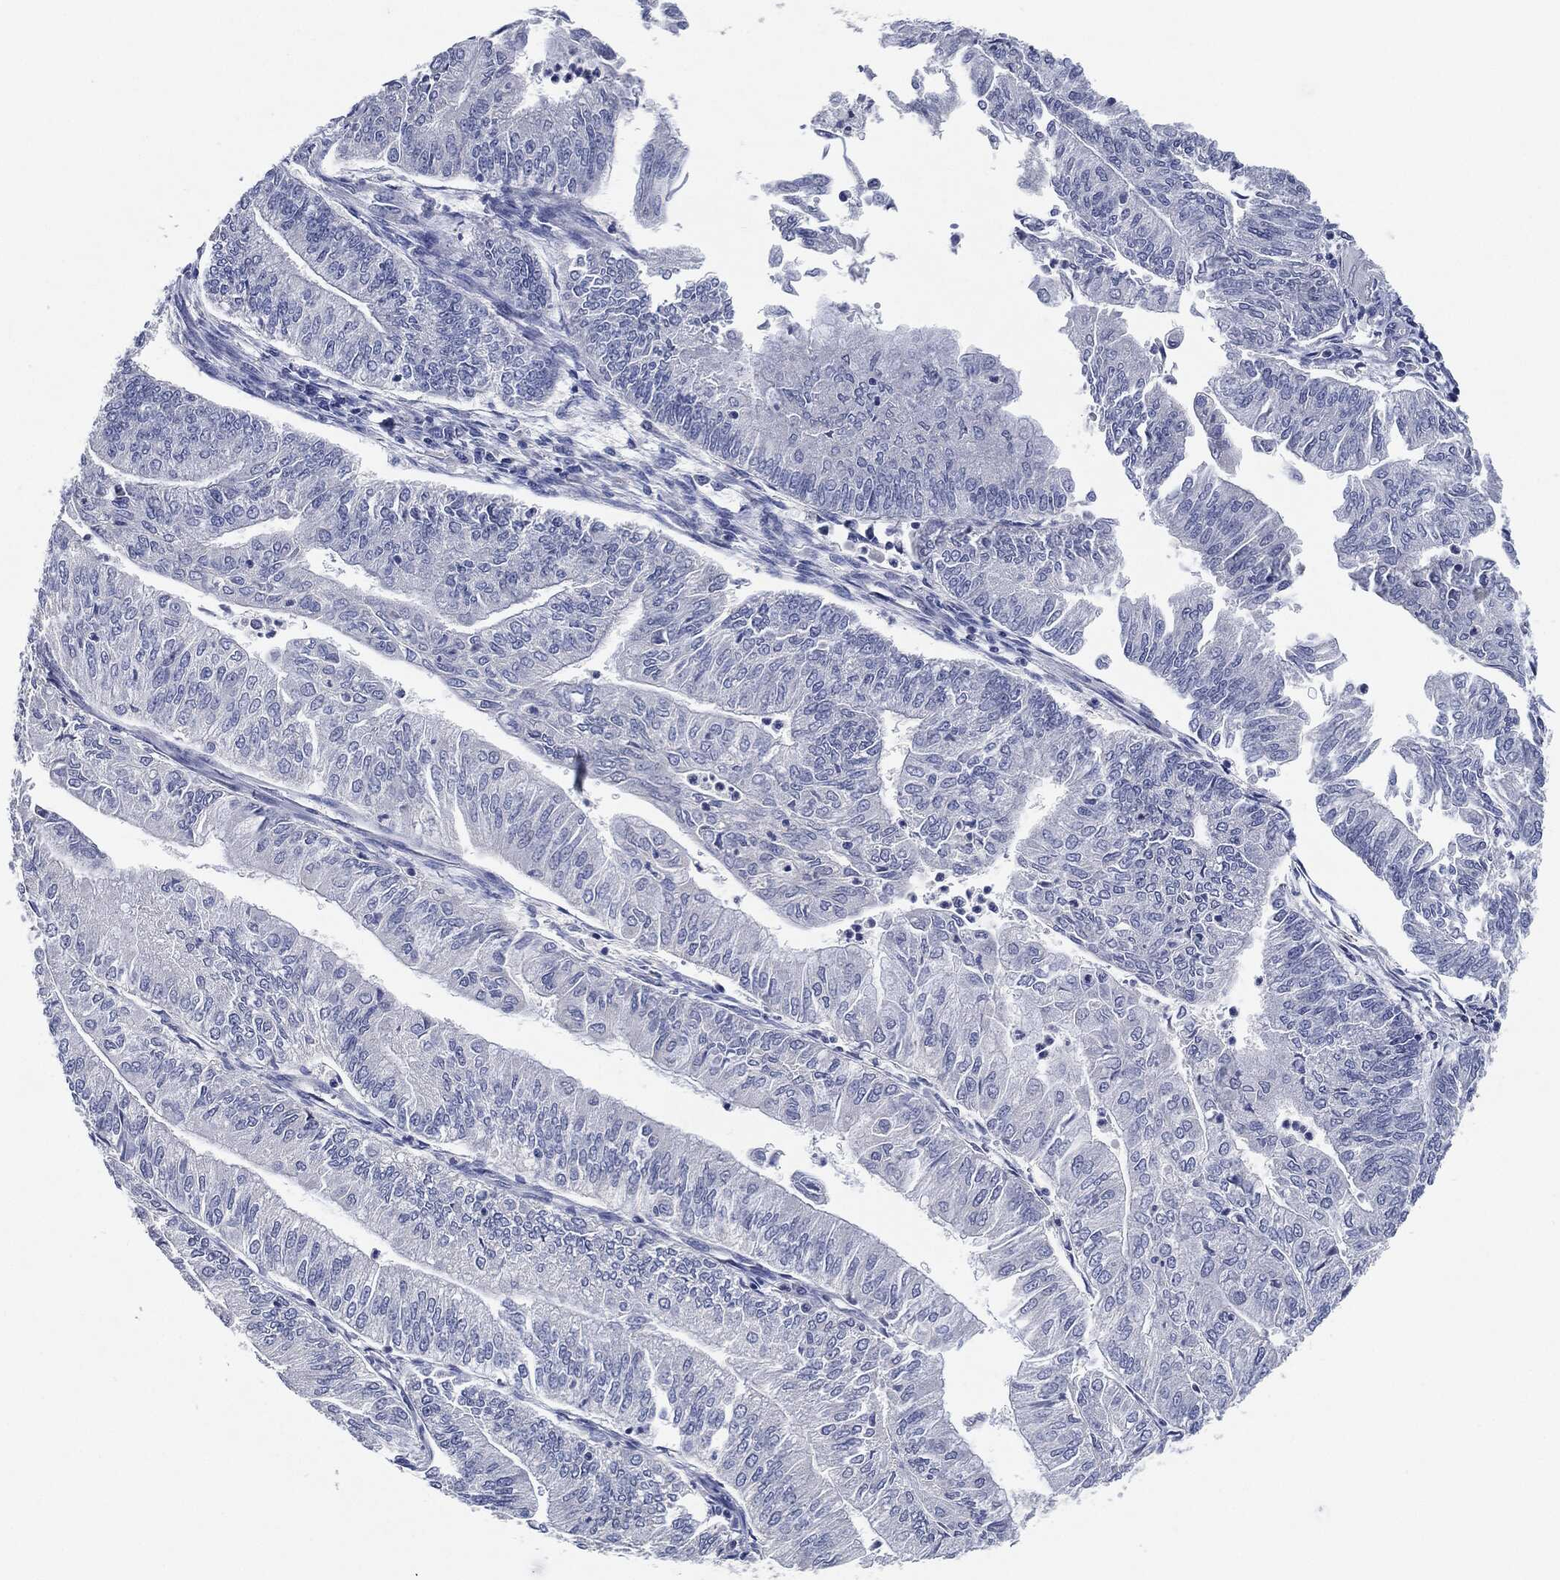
{"staining": {"intensity": "negative", "quantity": "none", "location": "none"}, "tissue": "endometrial cancer", "cell_type": "Tumor cells", "image_type": "cancer", "snomed": [{"axis": "morphology", "description": "Adenocarcinoma, NOS"}, {"axis": "topography", "description": "Endometrium"}], "caption": "The IHC photomicrograph has no significant staining in tumor cells of endometrial adenocarcinoma tissue. Nuclei are stained in blue.", "gene": "NTRK1", "patient": {"sex": "female", "age": 59}}